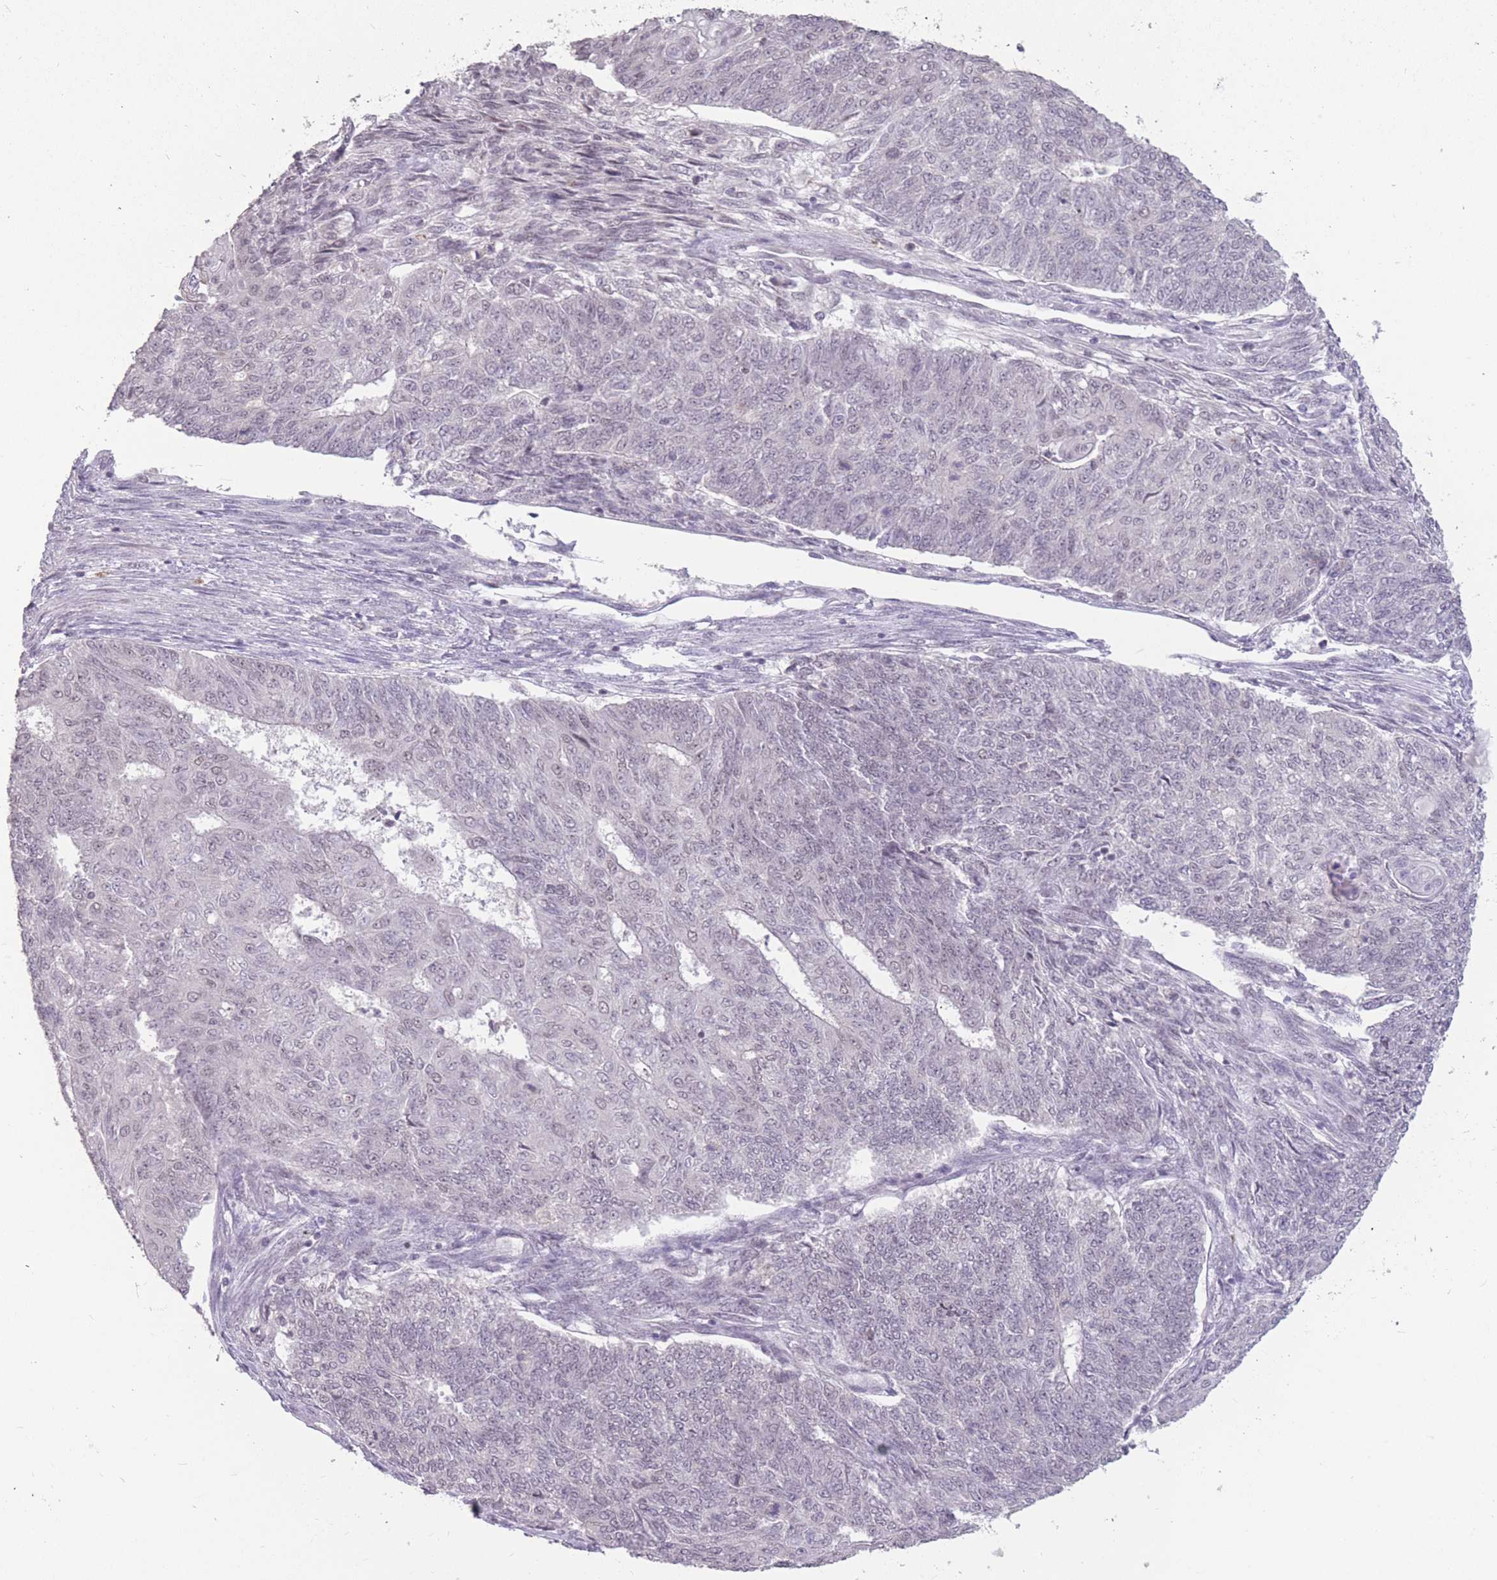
{"staining": {"intensity": "negative", "quantity": "none", "location": "none"}, "tissue": "endometrial cancer", "cell_type": "Tumor cells", "image_type": "cancer", "snomed": [{"axis": "morphology", "description": "Adenocarcinoma, NOS"}, {"axis": "topography", "description": "Endometrium"}], "caption": "IHC photomicrograph of neoplastic tissue: endometrial cancer (adenocarcinoma) stained with DAB (3,3'-diaminobenzidine) displays no significant protein staining in tumor cells. (Stains: DAB (3,3'-diaminobenzidine) IHC with hematoxylin counter stain, Microscopy: brightfield microscopy at high magnification).", "gene": "HNRNPUL1", "patient": {"sex": "female", "age": 32}}